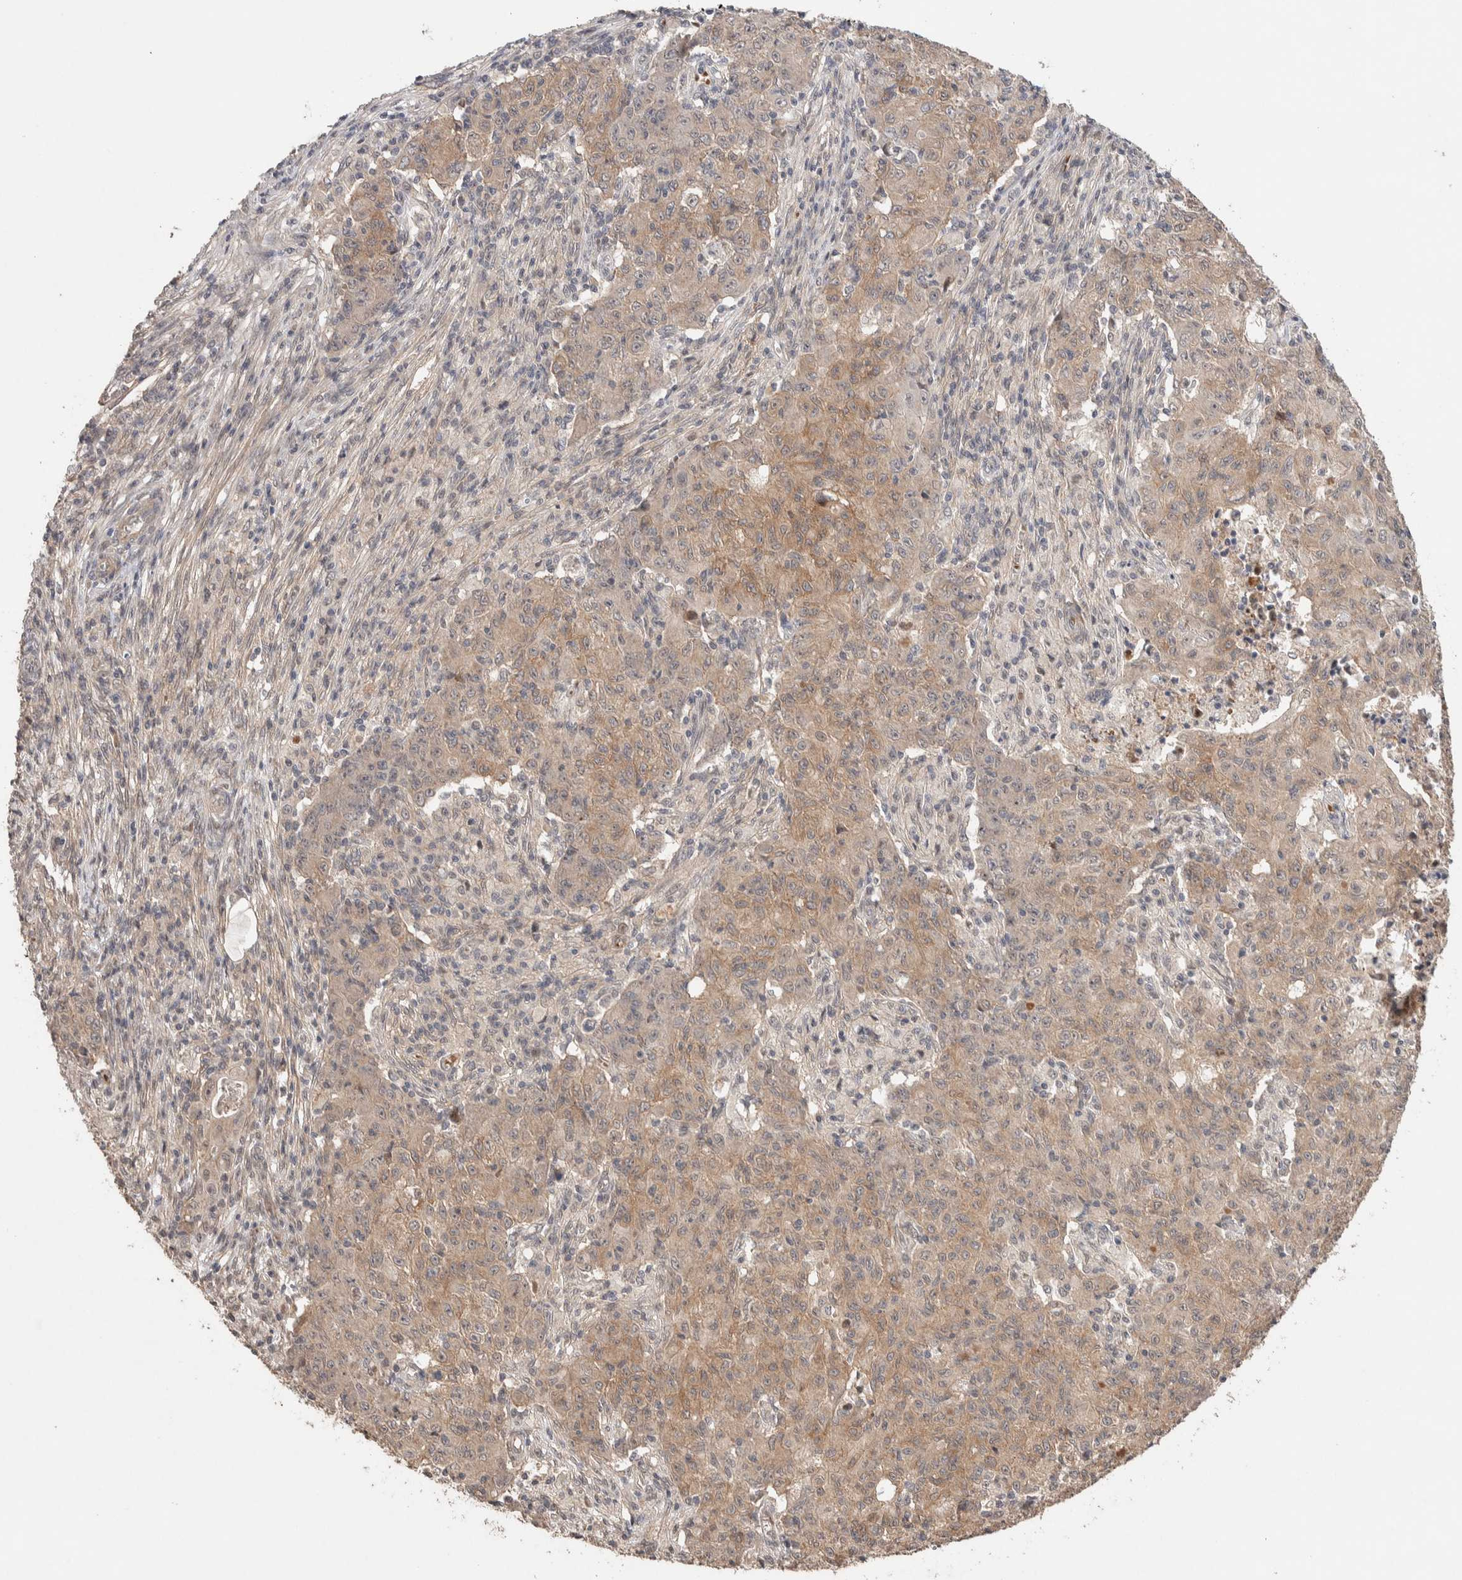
{"staining": {"intensity": "weak", "quantity": ">75%", "location": "cytoplasmic/membranous"}, "tissue": "ovarian cancer", "cell_type": "Tumor cells", "image_type": "cancer", "snomed": [{"axis": "morphology", "description": "Carcinoma, endometroid"}, {"axis": "topography", "description": "Ovary"}], "caption": "Protein analysis of ovarian cancer (endometroid carcinoma) tissue displays weak cytoplasmic/membranous positivity in approximately >75% of tumor cells.", "gene": "CASK", "patient": {"sex": "female", "age": 42}}